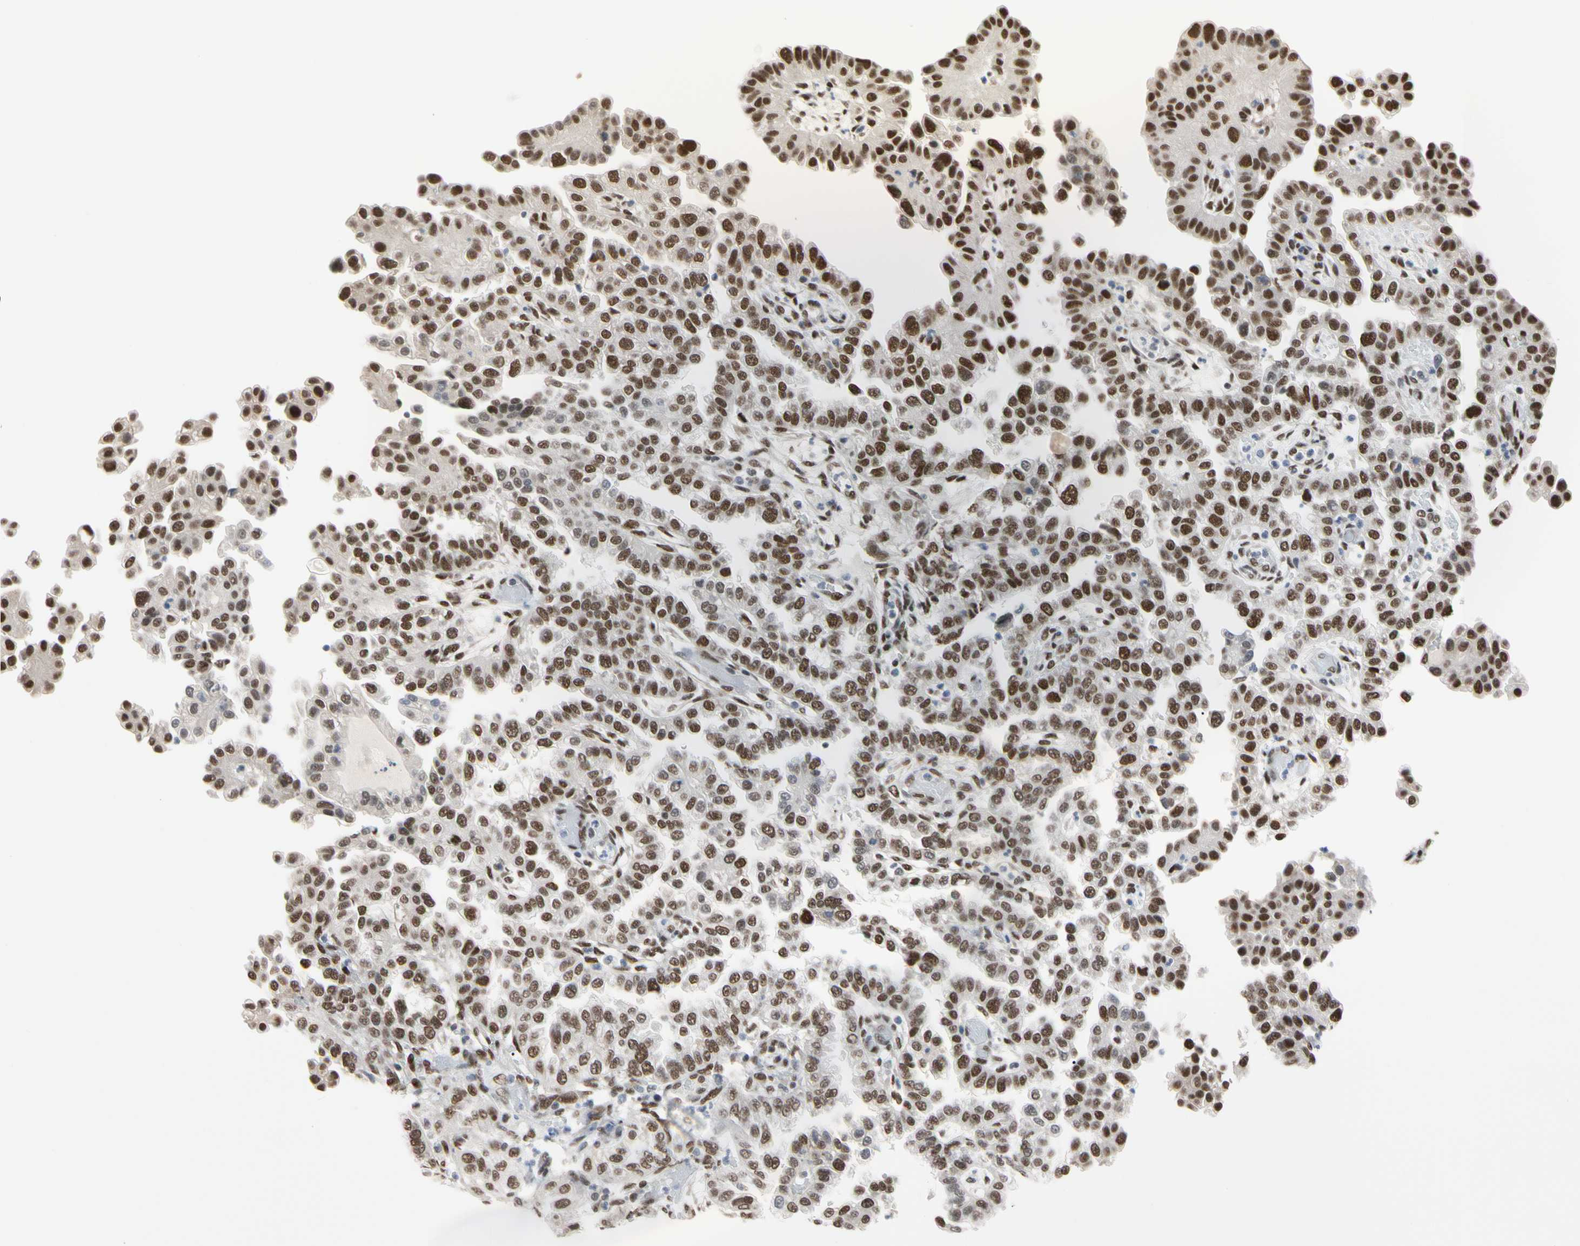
{"staining": {"intensity": "moderate", "quantity": ">75%", "location": "nuclear"}, "tissue": "endometrial cancer", "cell_type": "Tumor cells", "image_type": "cancer", "snomed": [{"axis": "morphology", "description": "Adenocarcinoma, NOS"}, {"axis": "topography", "description": "Endometrium"}], "caption": "Moderate nuclear protein staining is appreciated in approximately >75% of tumor cells in endometrial cancer (adenocarcinoma).", "gene": "FAM98B", "patient": {"sex": "female", "age": 85}}